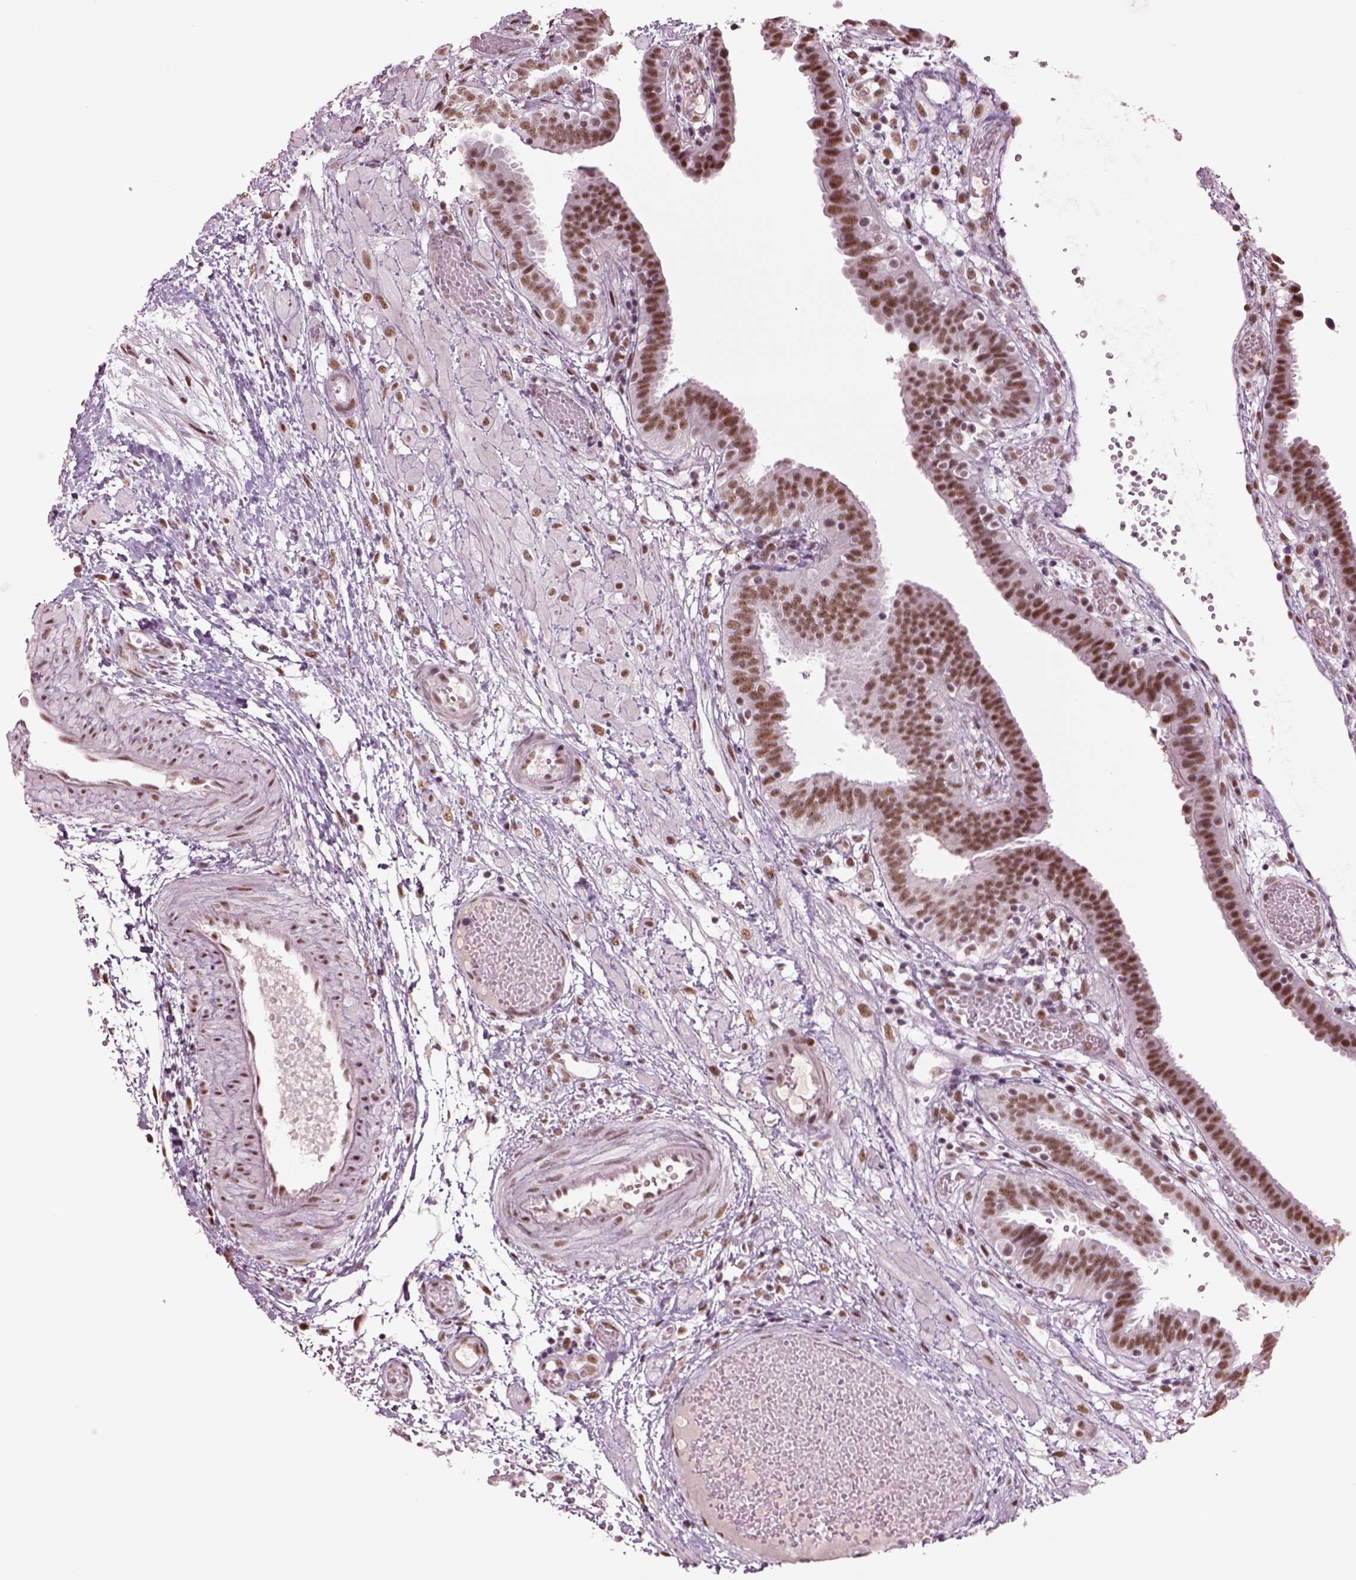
{"staining": {"intensity": "strong", "quantity": "25%-75%", "location": "nuclear"}, "tissue": "fallopian tube", "cell_type": "Glandular cells", "image_type": "normal", "snomed": [{"axis": "morphology", "description": "Normal tissue, NOS"}, {"axis": "topography", "description": "Fallopian tube"}], "caption": "About 25%-75% of glandular cells in unremarkable fallopian tube exhibit strong nuclear protein positivity as visualized by brown immunohistochemical staining.", "gene": "SEPHS1", "patient": {"sex": "female", "age": 37}}